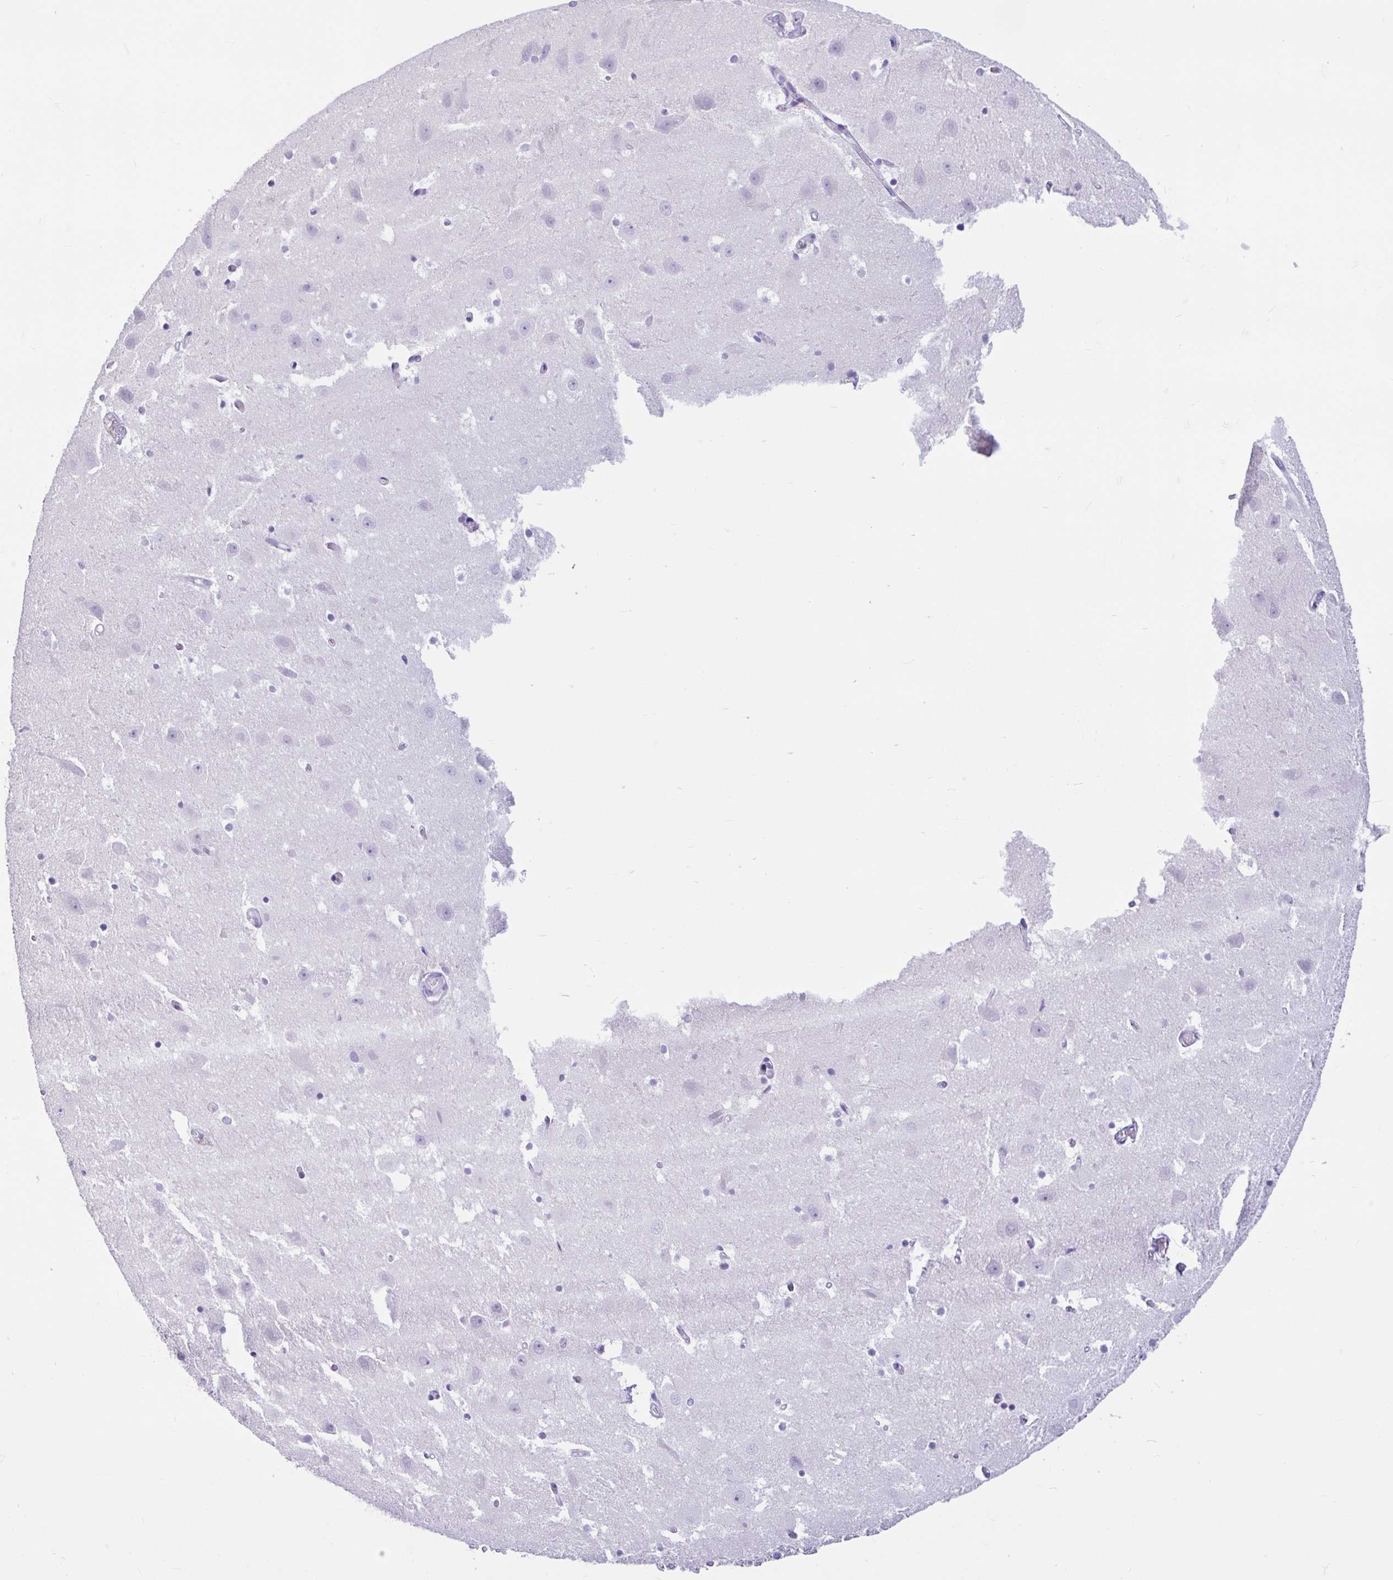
{"staining": {"intensity": "negative", "quantity": "none", "location": "none"}, "tissue": "hippocampus", "cell_type": "Glial cells", "image_type": "normal", "snomed": [{"axis": "morphology", "description": "Normal tissue, NOS"}, {"axis": "topography", "description": "Hippocampus"}], "caption": "Immunohistochemistry of benign hippocampus demonstrates no positivity in glial cells.", "gene": "ZNF319", "patient": {"sex": "female", "age": 52}}